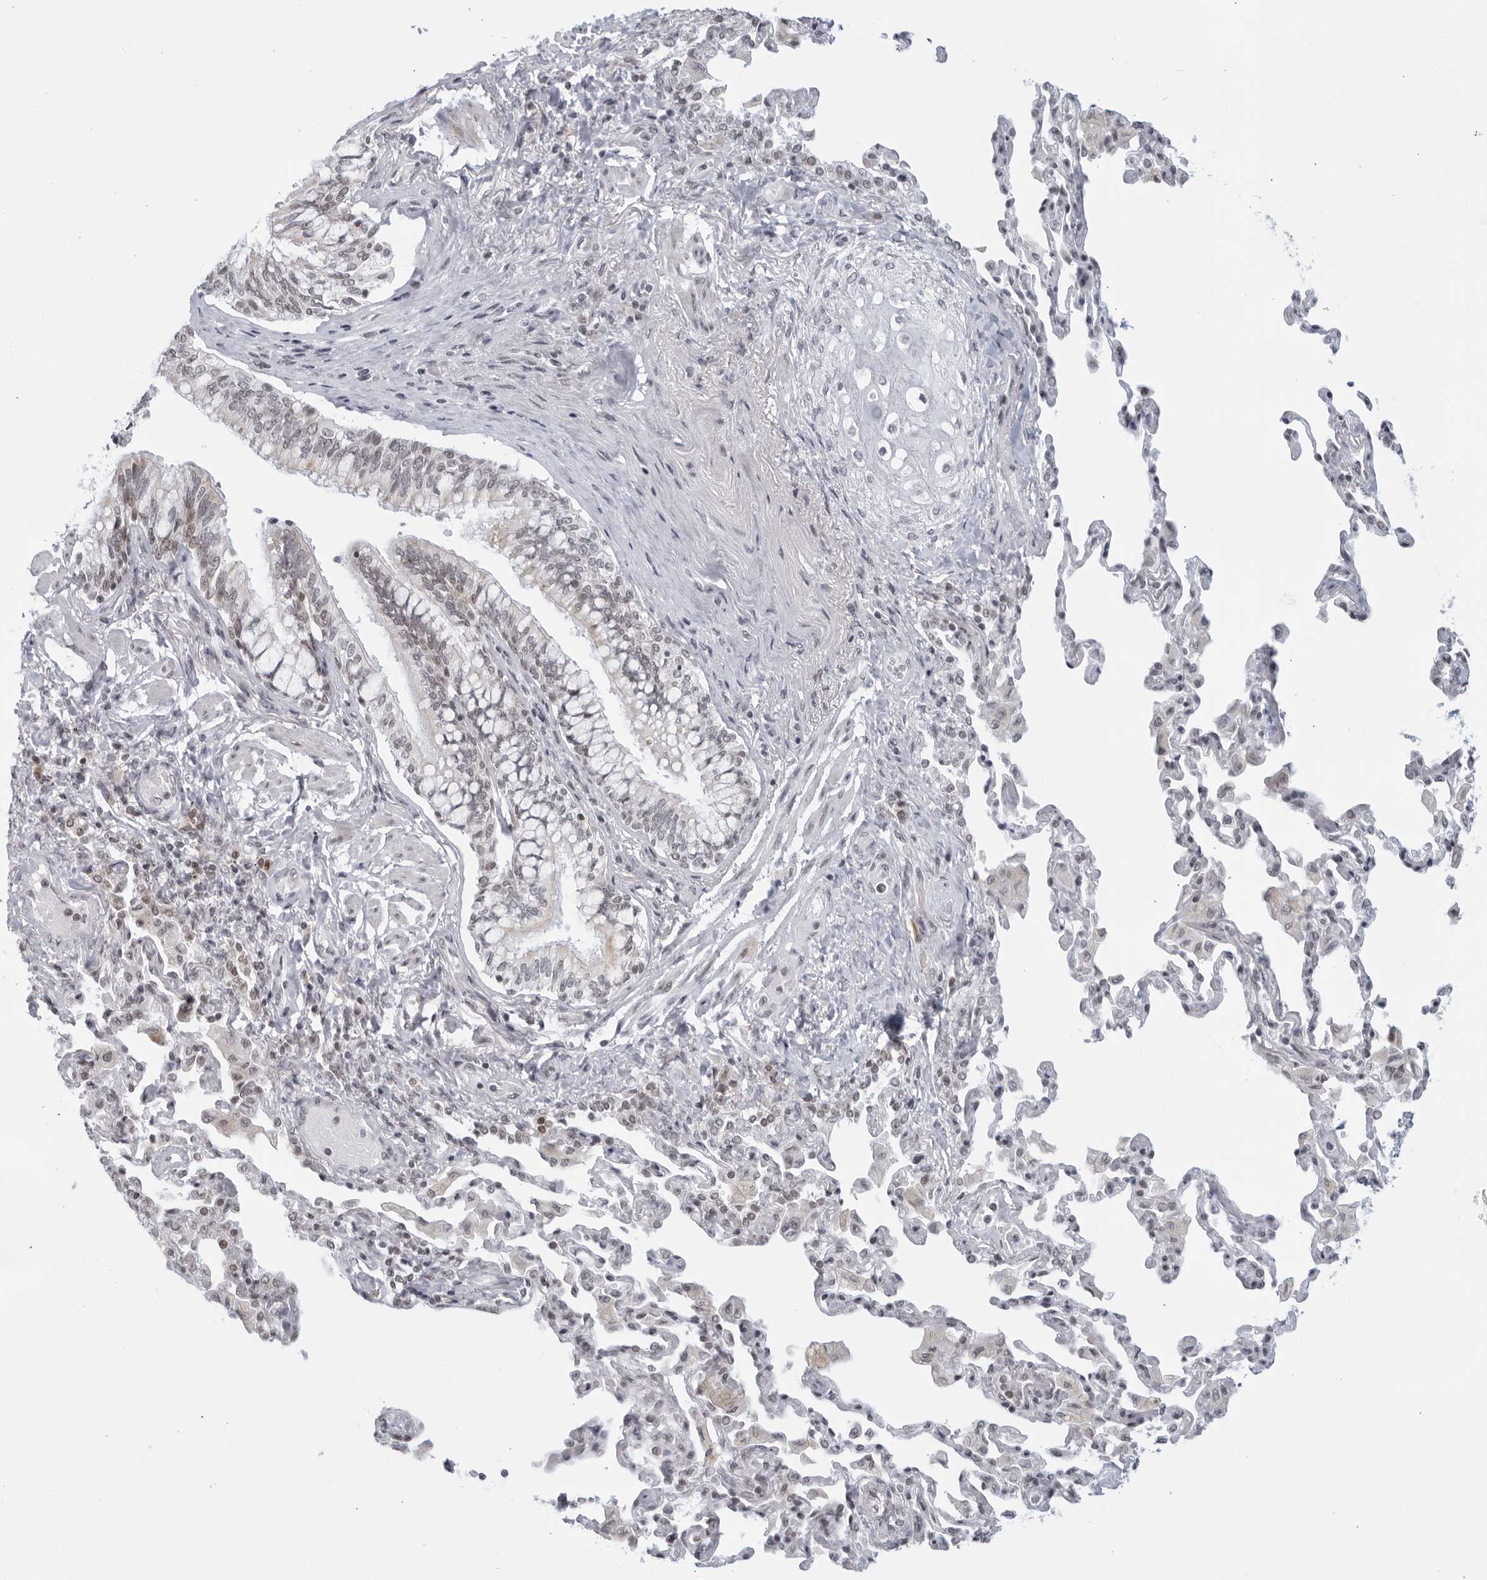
{"staining": {"intensity": "moderate", "quantity": "25%-75%", "location": "cytoplasmic/membranous"}, "tissue": "bronchus", "cell_type": "Respiratory epithelial cells", "image_type": "normal", "snomed": [{"axis": "morphology", "description": "Normal tissue, NOS"}, {"axis": "morphology", "description": "Inflammation, NOS"}, {"axis": "topography", "description": "Bronchus"}, {"axis": "topography", "description": "Lung"}], "caption": "Immunohistochemistry micrograph of unremarkable bronchus: human bronchus stained using IHC displays medium levels of moderate protein expression localized specifically in the cytoplasmic/membranous of respiratory epithelial cells, appearing as a cytoplasmic/membranous brown color.", "gene": "RAB11FIP3", "patient": {"sex": "female", "age": 46}}